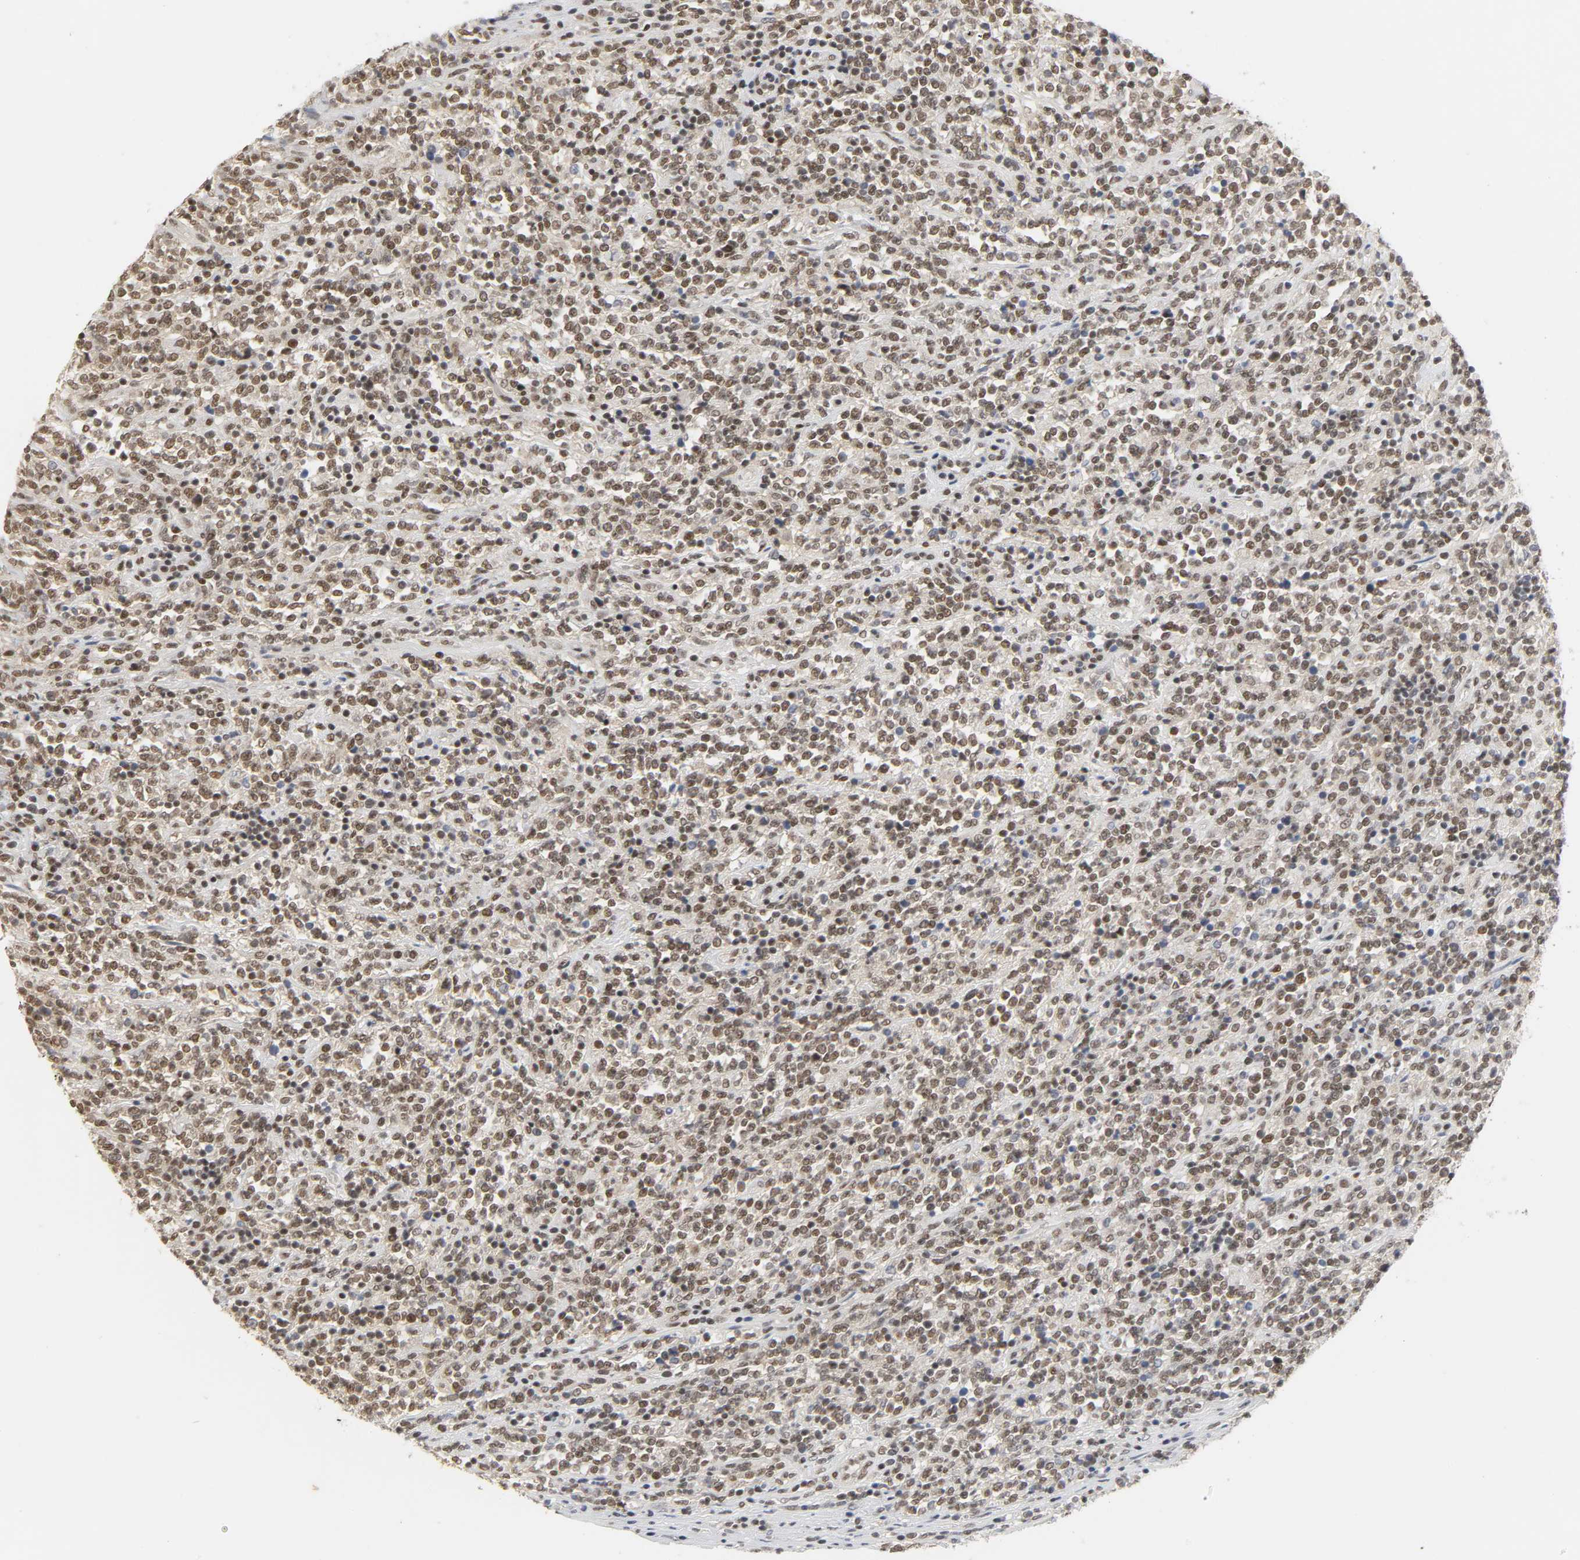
{"staining": {"intensity": "weak", "quantity": "25%-75%", "location": "nuclear"}, "tissue": "lymphoma", "cell_type": "Tumor cells", "image_type": "cancer", "snomed": [{"axis": "morphology", "description": "Malignant lymphoma, non-Hodgkin's type, High grade"}, {"axis": "topography", "description": "Soft tissue"}], "caption": "Immunohistochemical staining of high-grade malignant lymphoma, non-Hodgkin's type reveals low levels of weak nuclear expression in approximately 25%-75% of tumor cells. (Brightfield microscopy of DAB IHC at high magnification).", "gene": "NCOA6", "patient": {"sex": "male", "age": 18}}